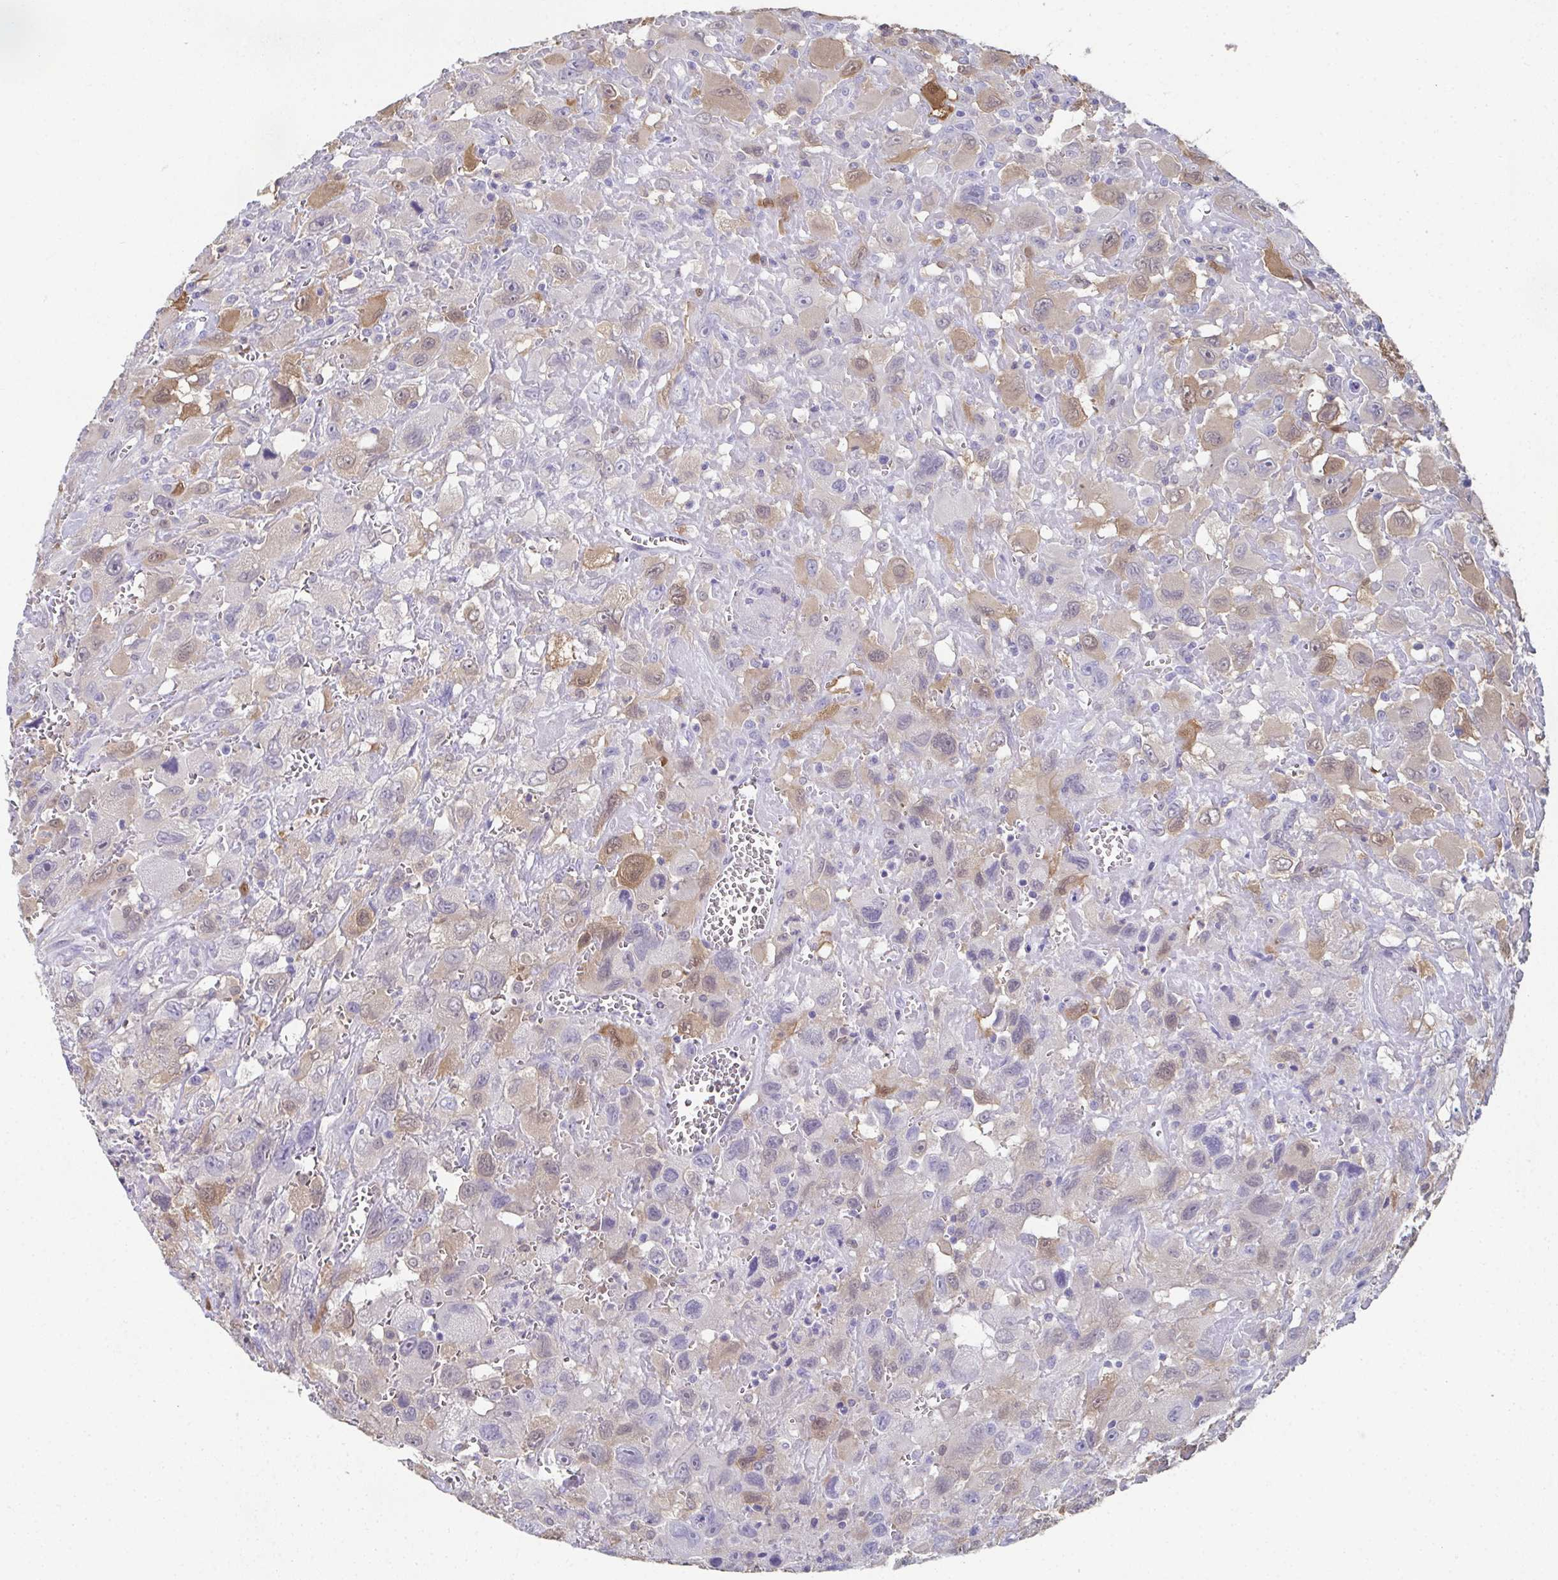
{"staining": {"intensity": "moderate", "quantity": "<25%", "location": "cytoplasmic/membranous,nuclear"}, "tissue": "head and neck cancer", "cell_type": "Tumor cells", "image_type": "cancer", "snomed": [{"axis": "morphology", "description": "Squamous cell carcinoma, NOS"}, {"axis": "morphology", "description": "Squamous cell carcinoma, metastatic, NOS"}, {"axis": "topography", "description": "Oral tissue"}, {"axis": "topography", "description": "Head-Neck"}], "caption": "Moderate cytoplasmic/membranous and nuclear staining for a protein is identified in about <25% of tumor cells of head and neck cancer (squamous cell carcinoma) using immunohistochemistry (IHC).", "gene": "RBP1", "patient": {"sex": "female", "age": 85}}